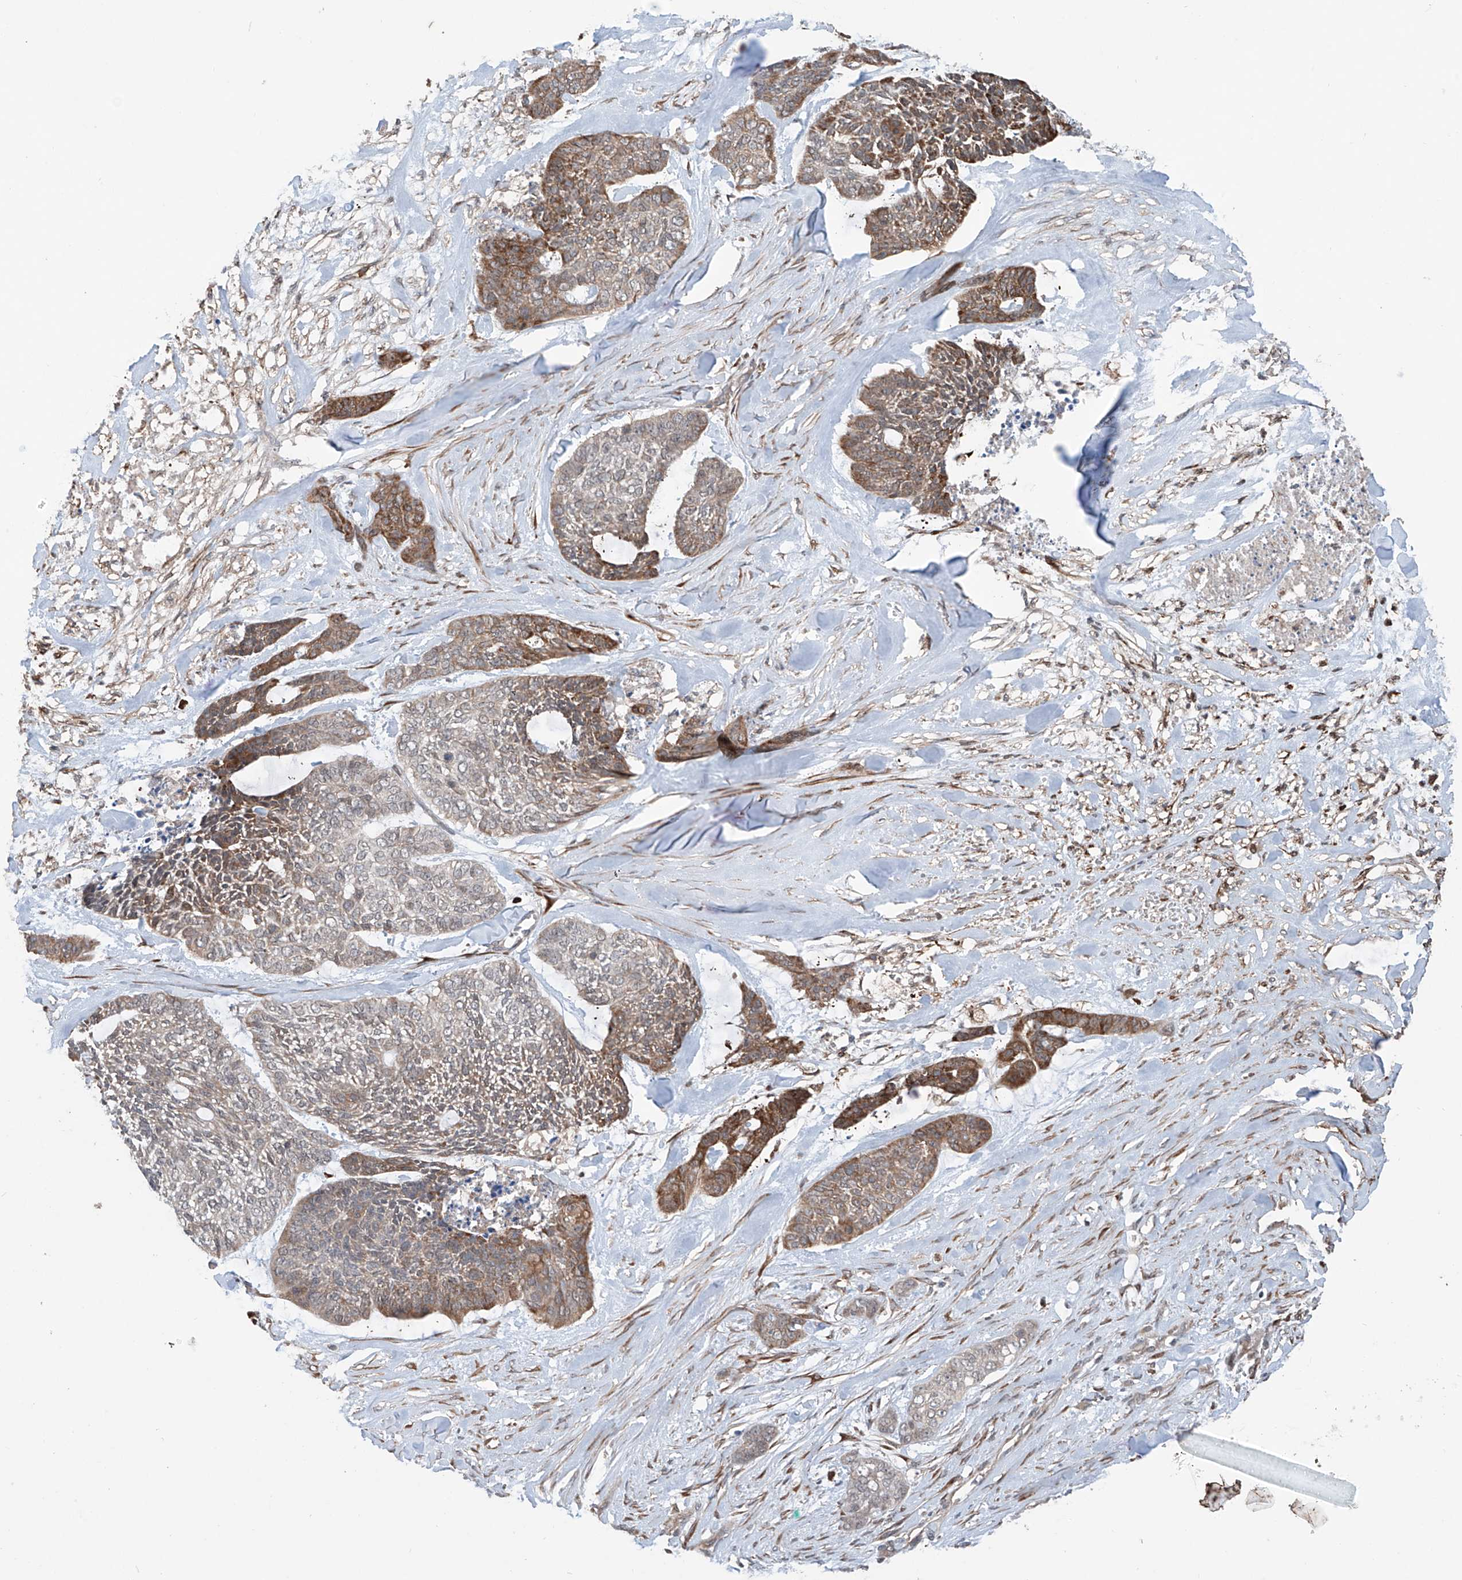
{"staining": {"intensity": "moderate", "quantity": ">75%", "location": "cytoplasmic/membranous"}, "tissue": "skin cancer", "cell_type": "Tumor cells", "image_type": "cancer", "snomed": [{"axis": "morphology", "description": "Basal cell carcinoma"}, {"axis": "topography", "description": "Skin"}], "caption": "This histopathology image demonstrates skin cancer (basal cell carcinoma) stained with immunohistochemistry to label a protein in brown. The cytoplasmic/membranous of tumor cells show moderate positivity for the protein. Nuclei are counter-stained blue.", "gene": "SAMD3", "patient": {"sex": "female", "age": 64}}